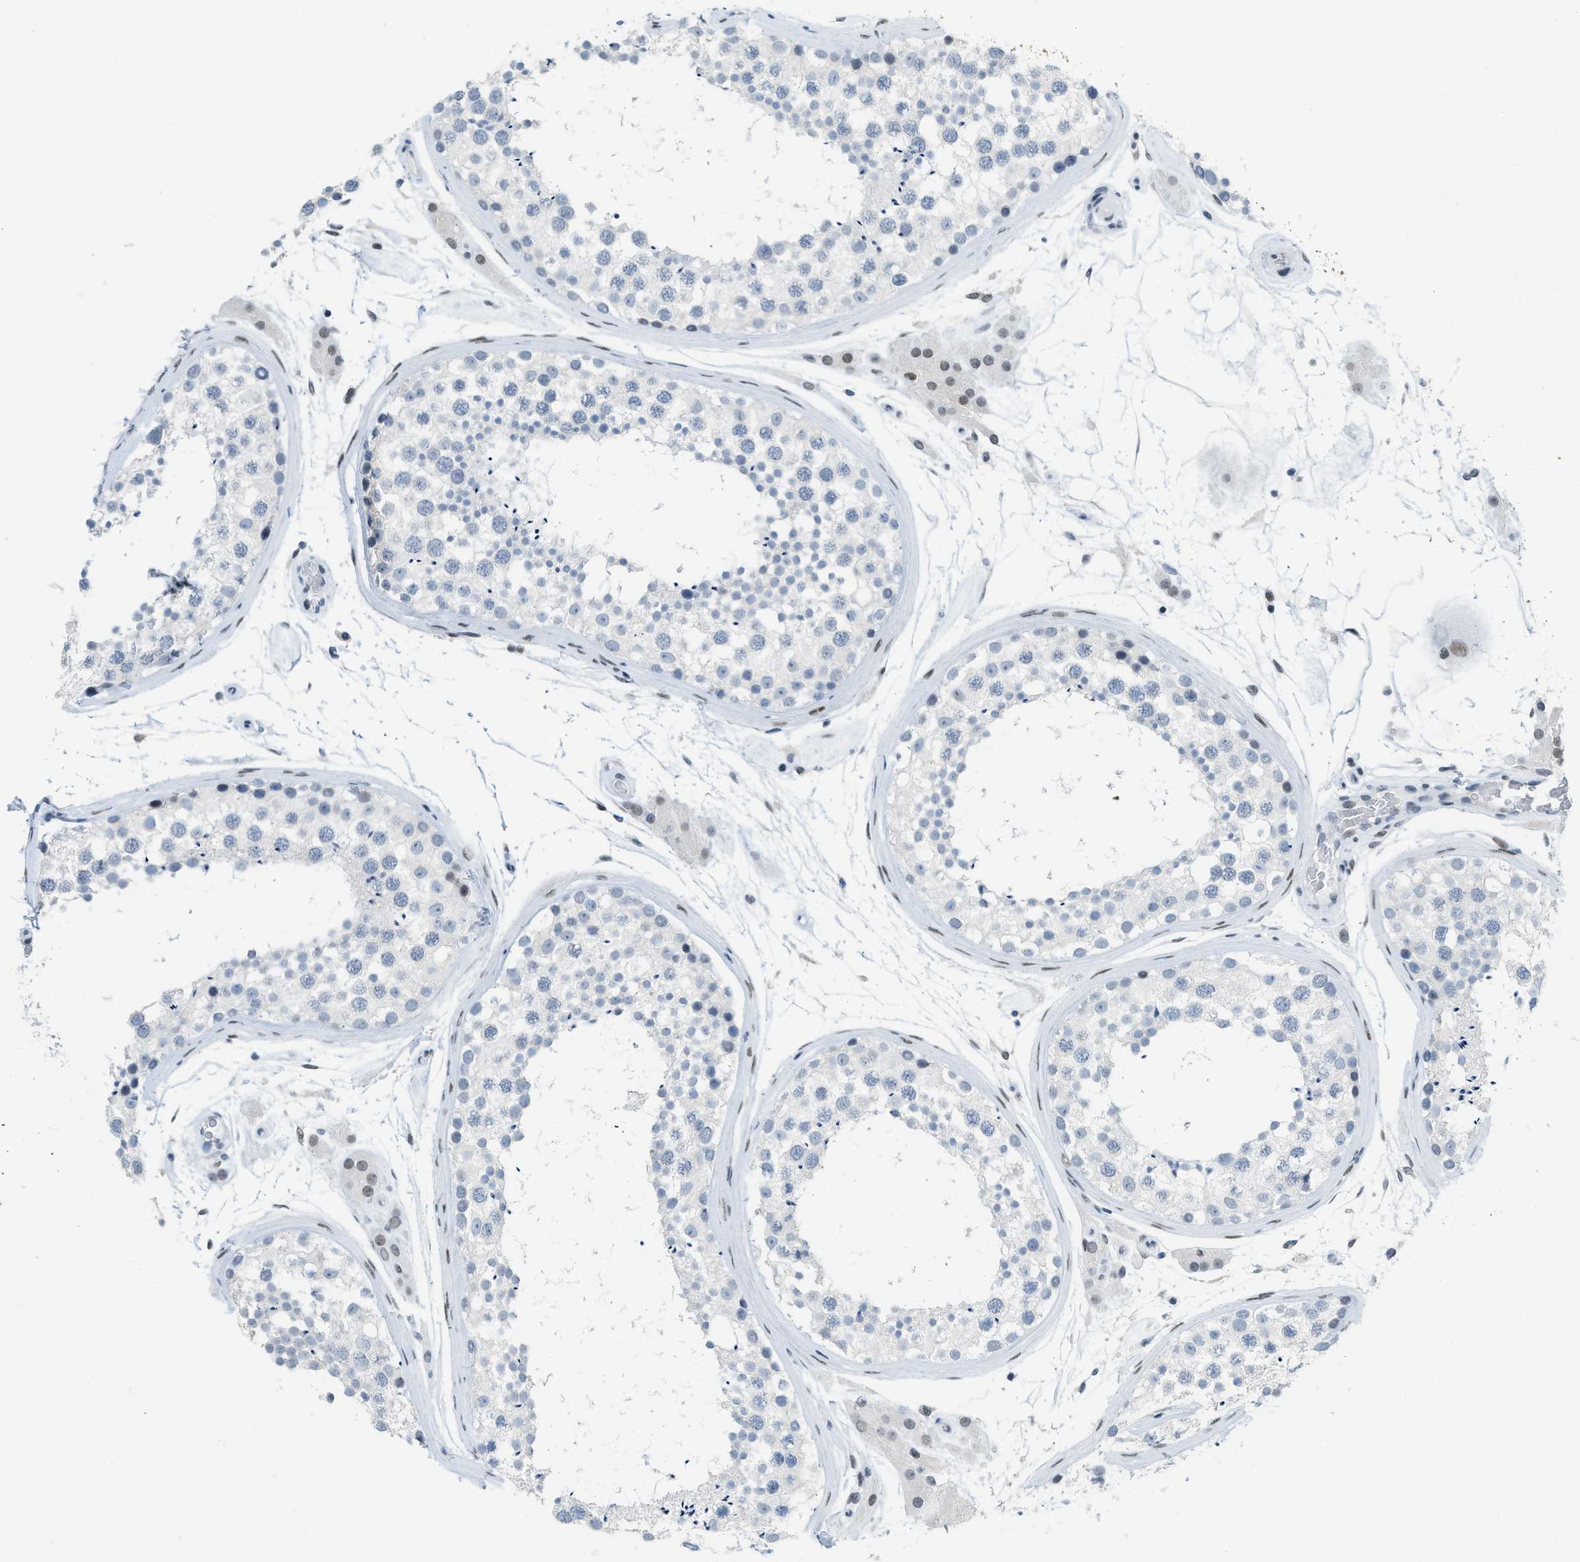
{"staining": {"intensity": "negative", "quantity": "none", "location": "none"}, "tissue": "testis", "cell_type": "Cells in seminiferous ducts", "image_type": "normal", "snomed": [{"axis": "morphology", "description": "Normal tissue, NOS"}, {"axis": "topography", "description": "Testis"}], "caption": "This is an immunohistochemistry (IHC) histopathology image of benign human testis. There is no expression in cells in seminiferous ducts.", "gene": "PBX1", "patient": {"sex": "male", "age": 46}}